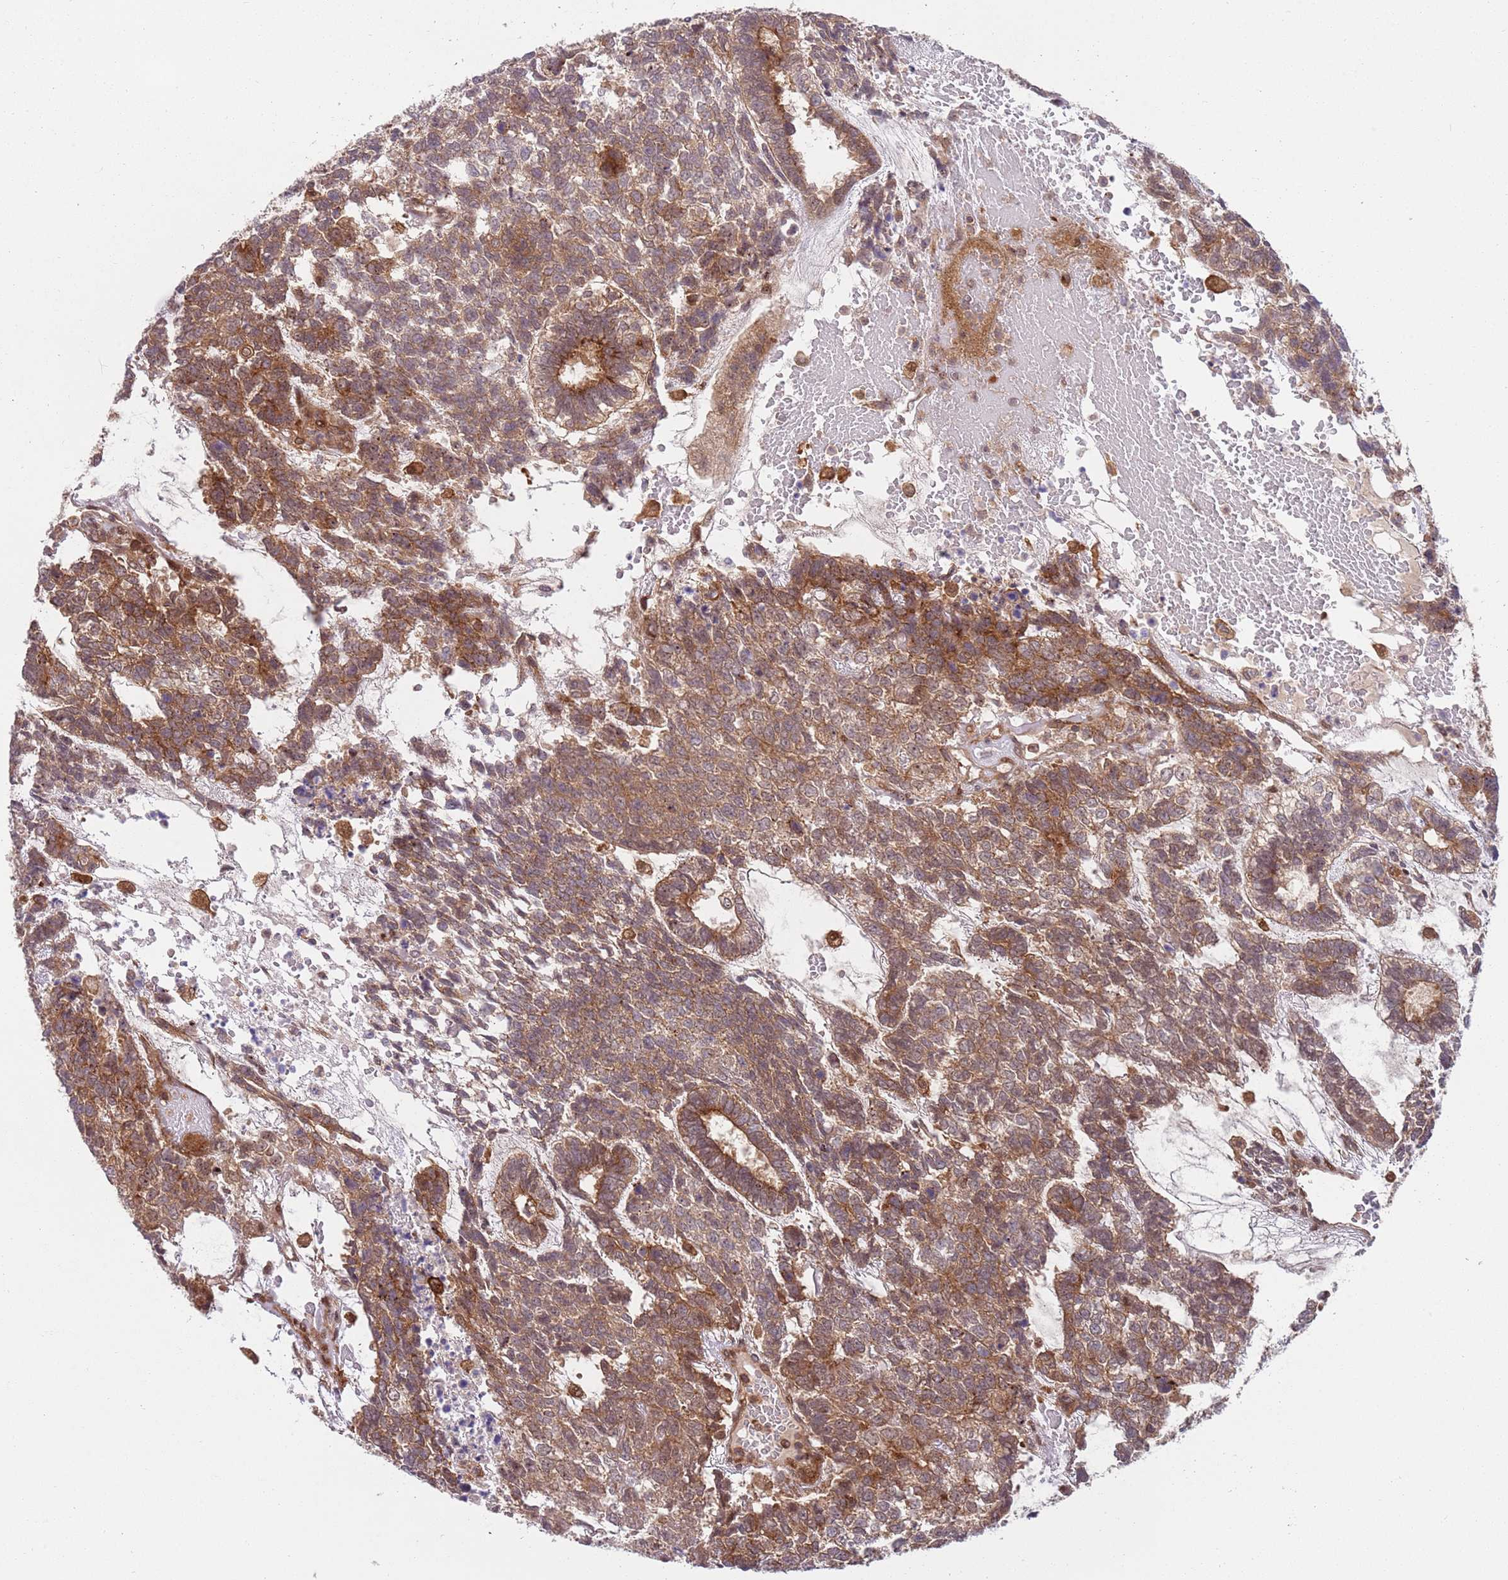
{"staining": {"intensity": "moderate", "quantity": ">75%", "location": "cytoplasmic/membranous"}, "tissue": "testis cancer", "cell_type": "Tumor cells", "image_type": "cancer", "snomed": [{"axis": "morphology", "description": "Carcinoma, Embryonal, NOS"}, {"axis": "topography", "description": "Testis"}], "caption": "High-power microscopy captured an IHC image of testis cancer, revealing moderate cytoplasmic/membranous staining in about >75% of tumor cells.", "gene": "GGA1", "patient": {"sex": "male", "age": 23}}